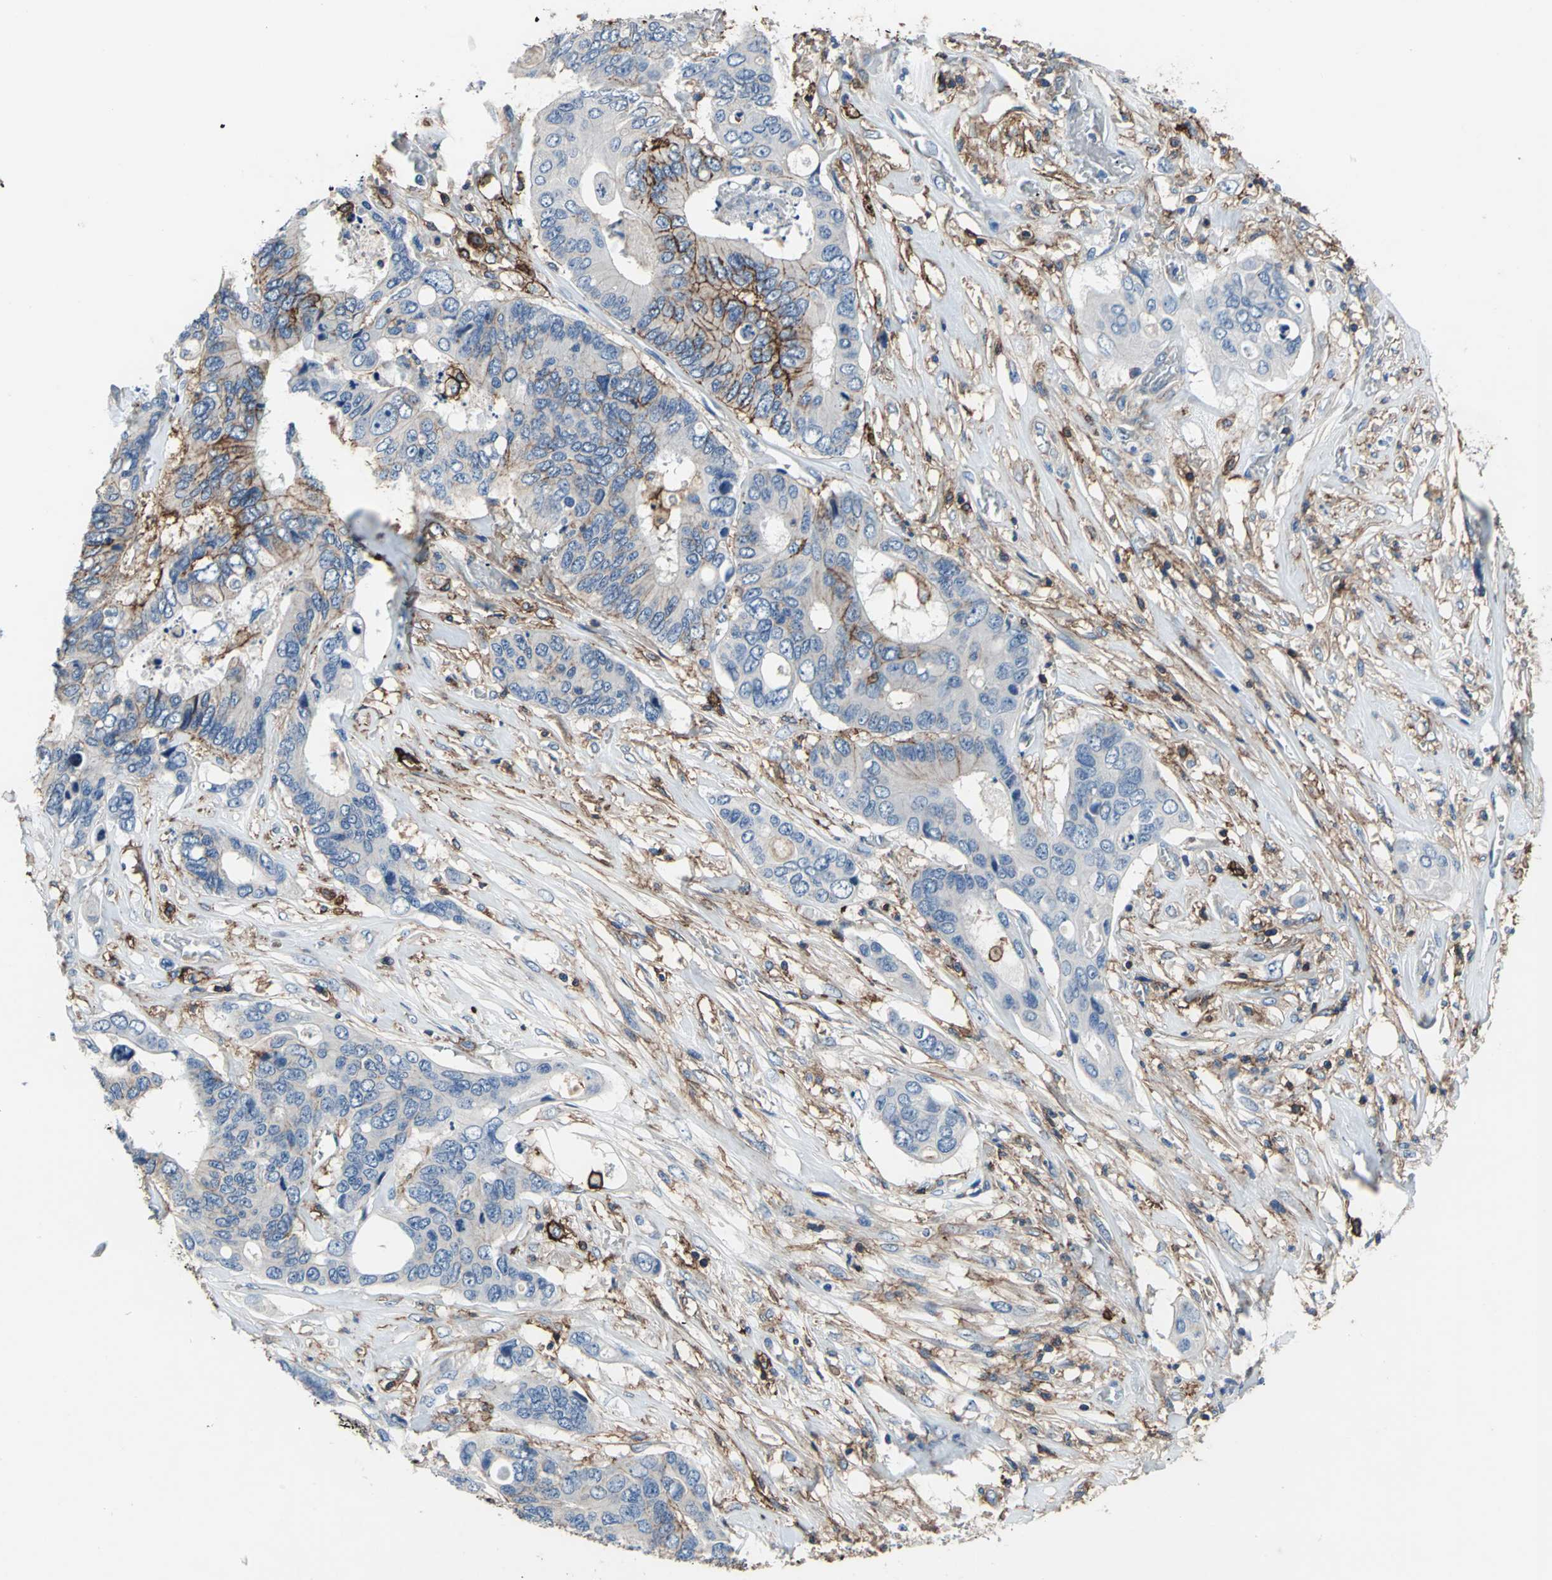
{"staining": {"intensity": "moderate", "quantity": "<25%", "location": "cytoplasmic/membranous"}, "tissue": "colorectal cancer", "cell_type": "Tumor cells", "image_type": "cancer", "snomed": [{"axis": "morphology", "description": "Adenocarcinoma, NOS"}, {"axis": "topography", "description": "Rectum"}], "caption": "Human colorectal adenocarcinoma stained with a brown dye demonstrates moderate cytoplasmic/membranous positive expression in approximately <25% of tumor cells.", "gene": "CD44", "patient": {"sex": "male", "age": 55}}